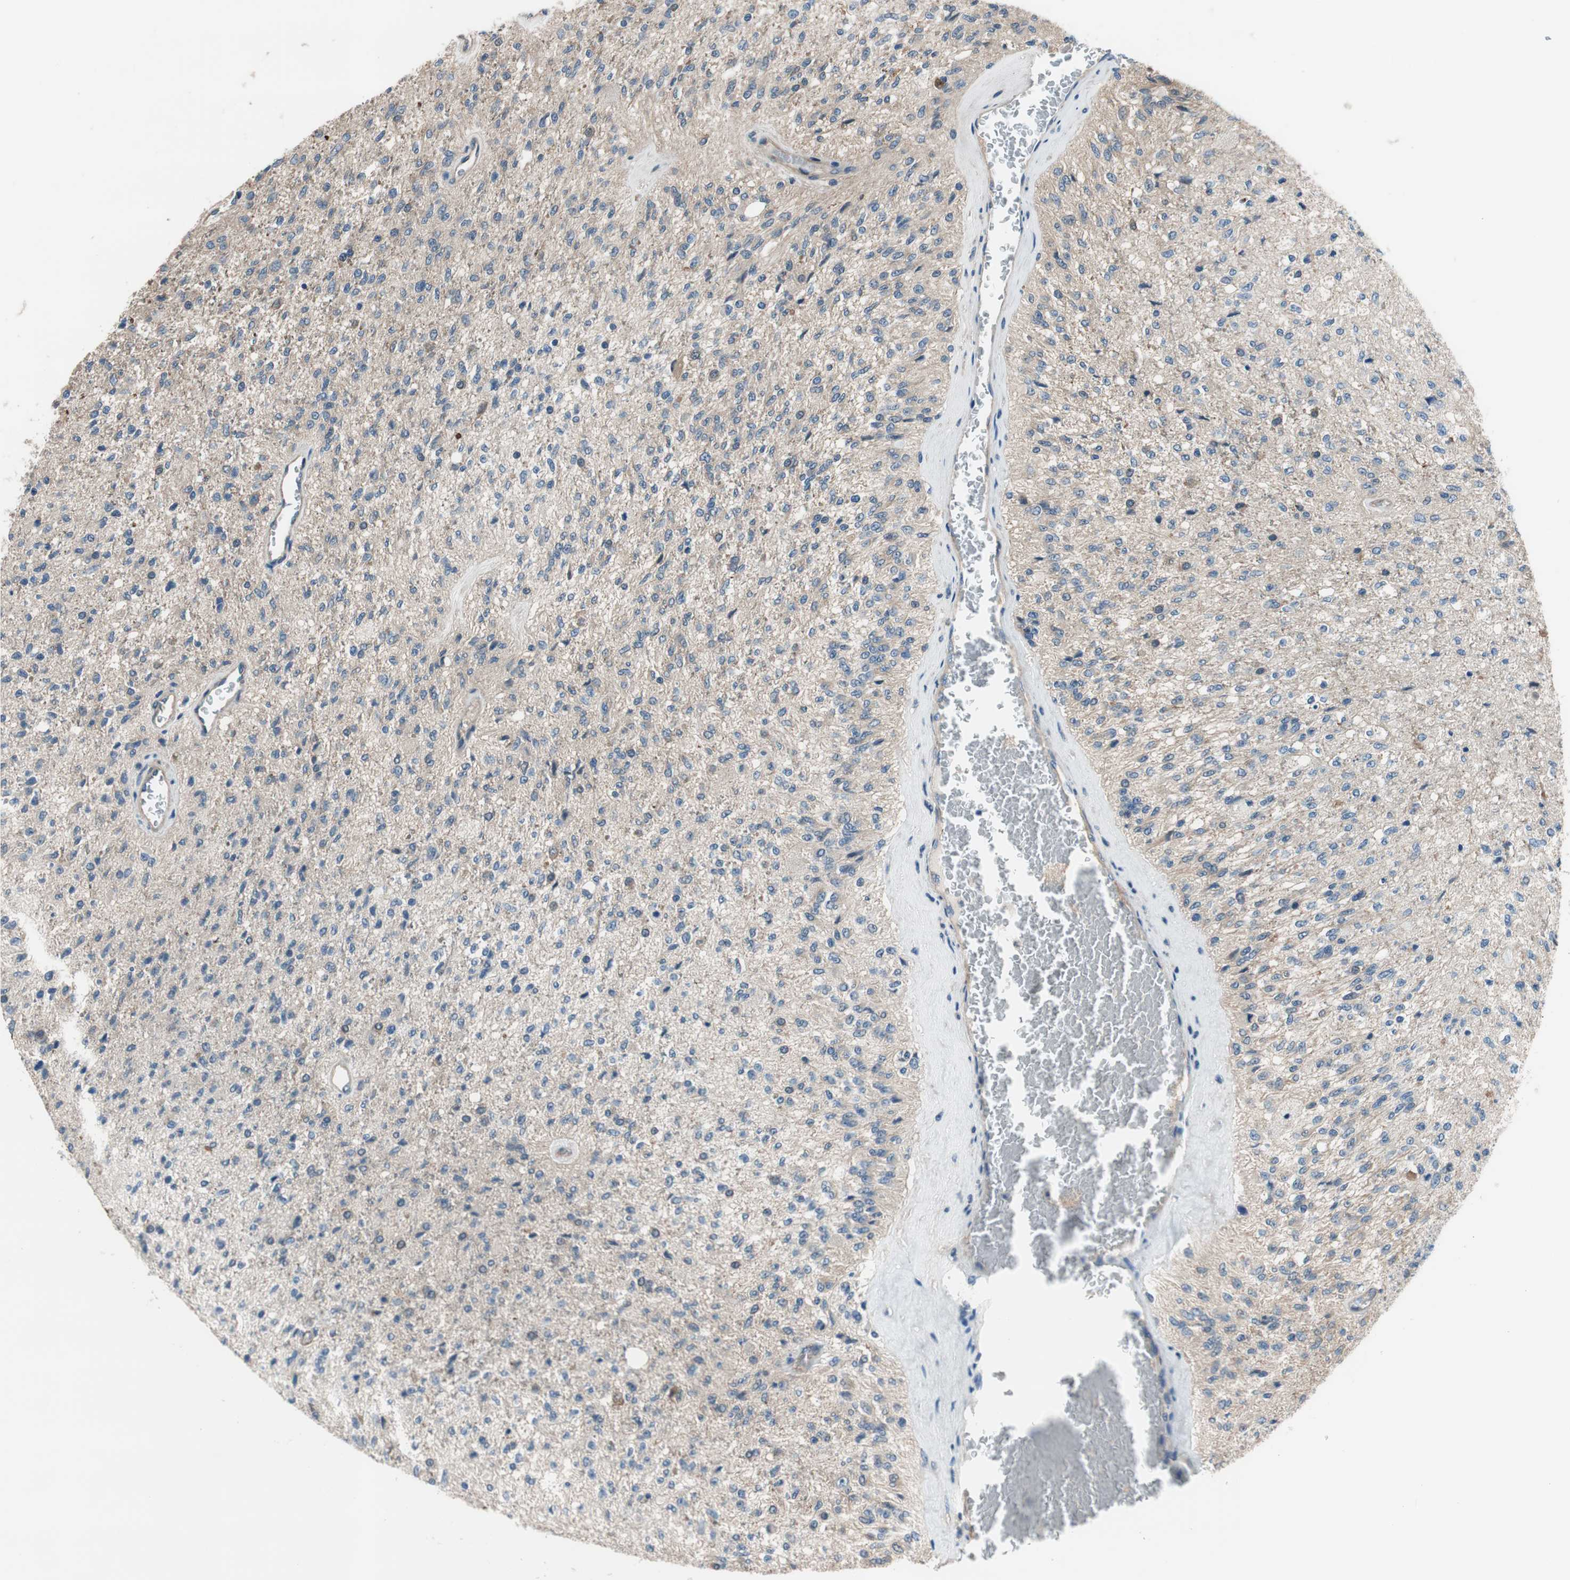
{"staining": {"intensity": "weak", "quantity": "<25%", "location": "cytoplasmic/membranous"}, "tissue": "glioma", "cell_type": "Tumor cells", "image_type": "cancer", "snomed": [{"axis": "morphology", "description": "Normal tissue, NOS"}, {"axis": "morphology", "description": "Glioma, malignant, High grade"}, {"axis": "topography", "description": "Cerebral cortex"}], "caption": "There is no significant expression in tumor cells of high-grade glioma (malignant).", "gene": "CALML3", "patient": {"sex": "male", "age": 77}}